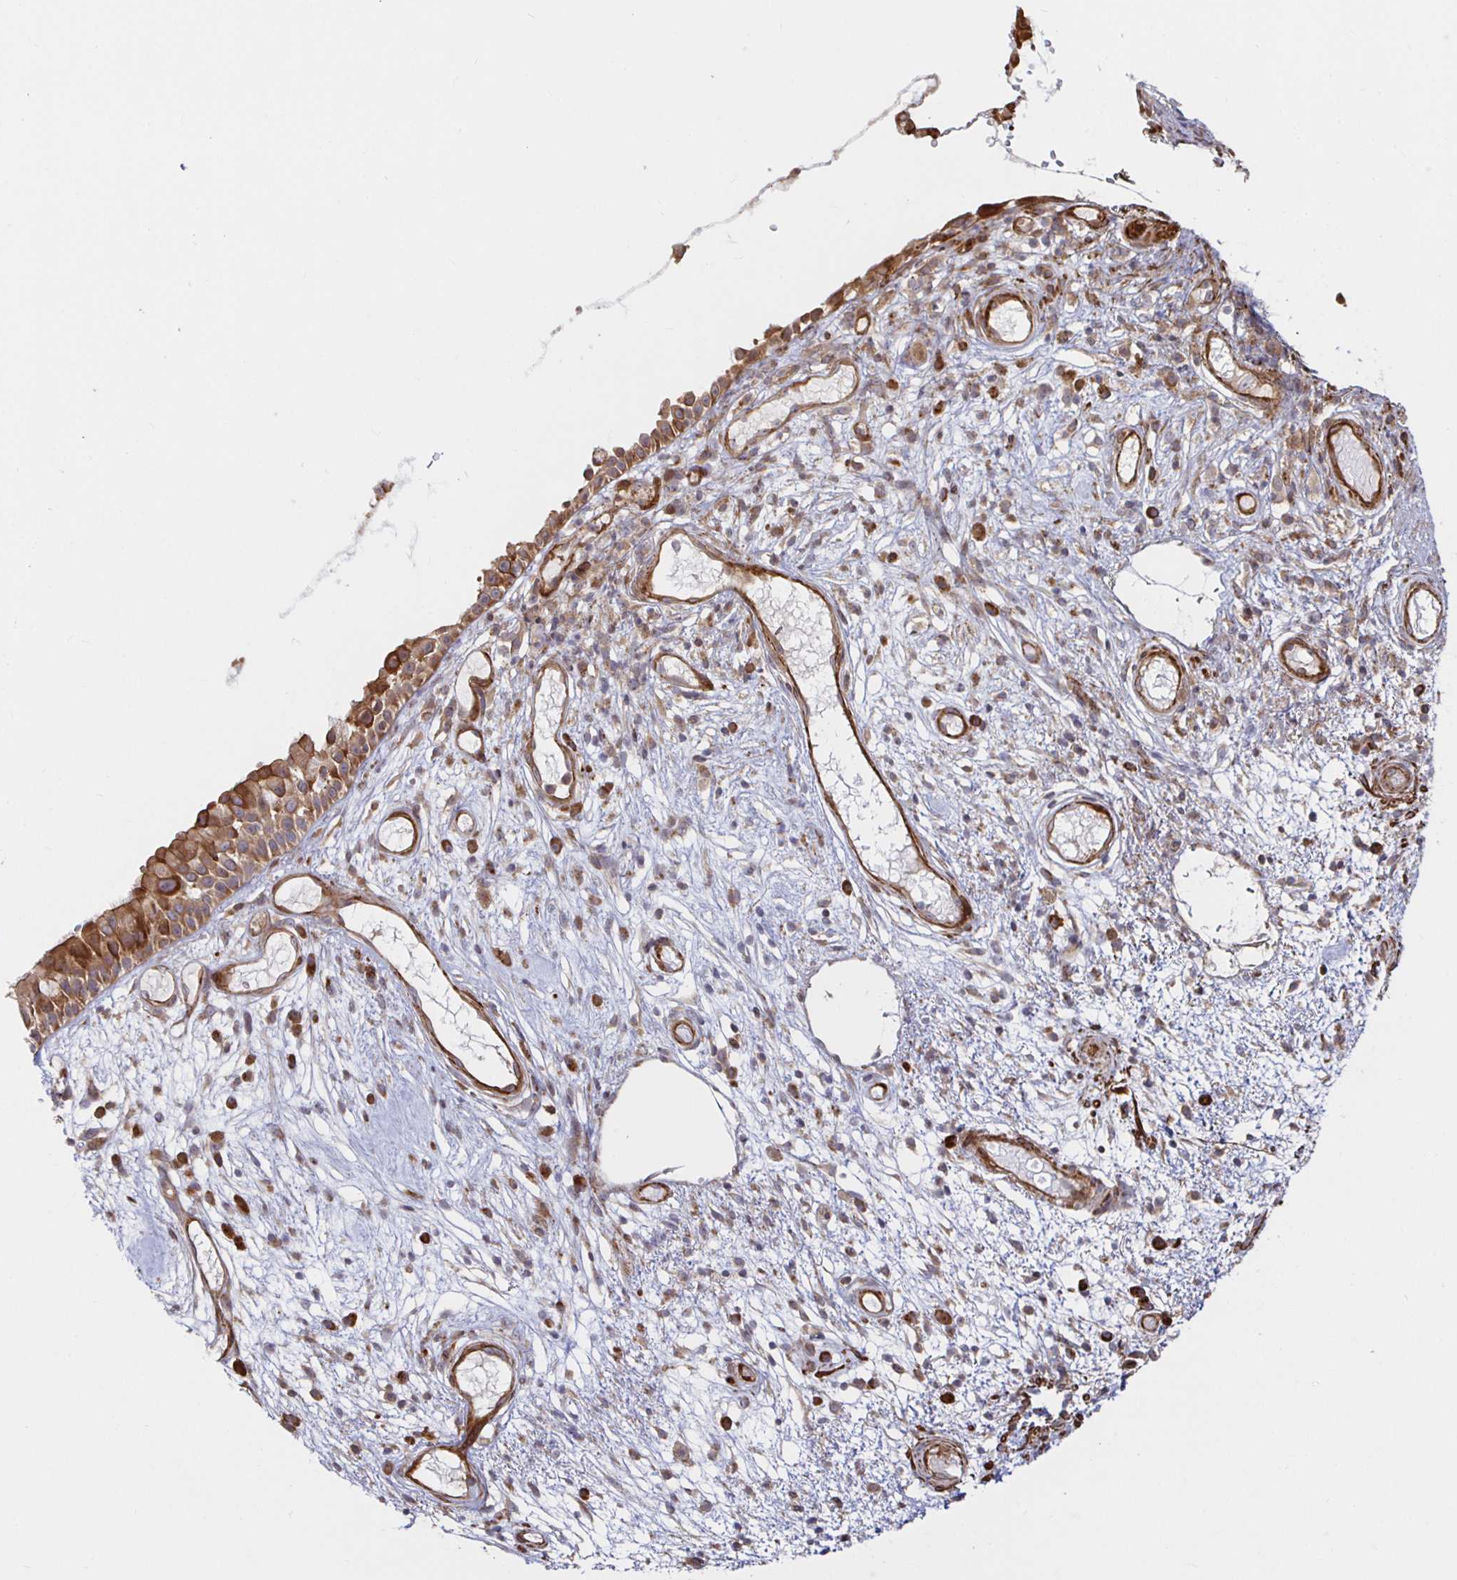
{"staining": {"intensity": "moderate", "quantity": ">75%", "location": "cytoplasmic/membranous"}, "tissue": "nasopharynx", "cell_type": "Respiratory epithelial cells", "image_type": "normal", "snomed": [{"axis": "morphology", "description": "Normal tissue, NOS"}, {"axis": "morphology", "description": "Inflammation, NOS"}, {"axis": "topography", "description": "Nasopharynx"}], "caption": "Brown immunohistochemical staining in normal nasopharynx displays moderate cytoplasmic/membranous expression in approximately >75% of respiratory epithelial cells. (Brightfield microscopy of DAB IHC at high magnification).", "gene": "STRAP", "patient": {"sex": "male", "age": 54}}